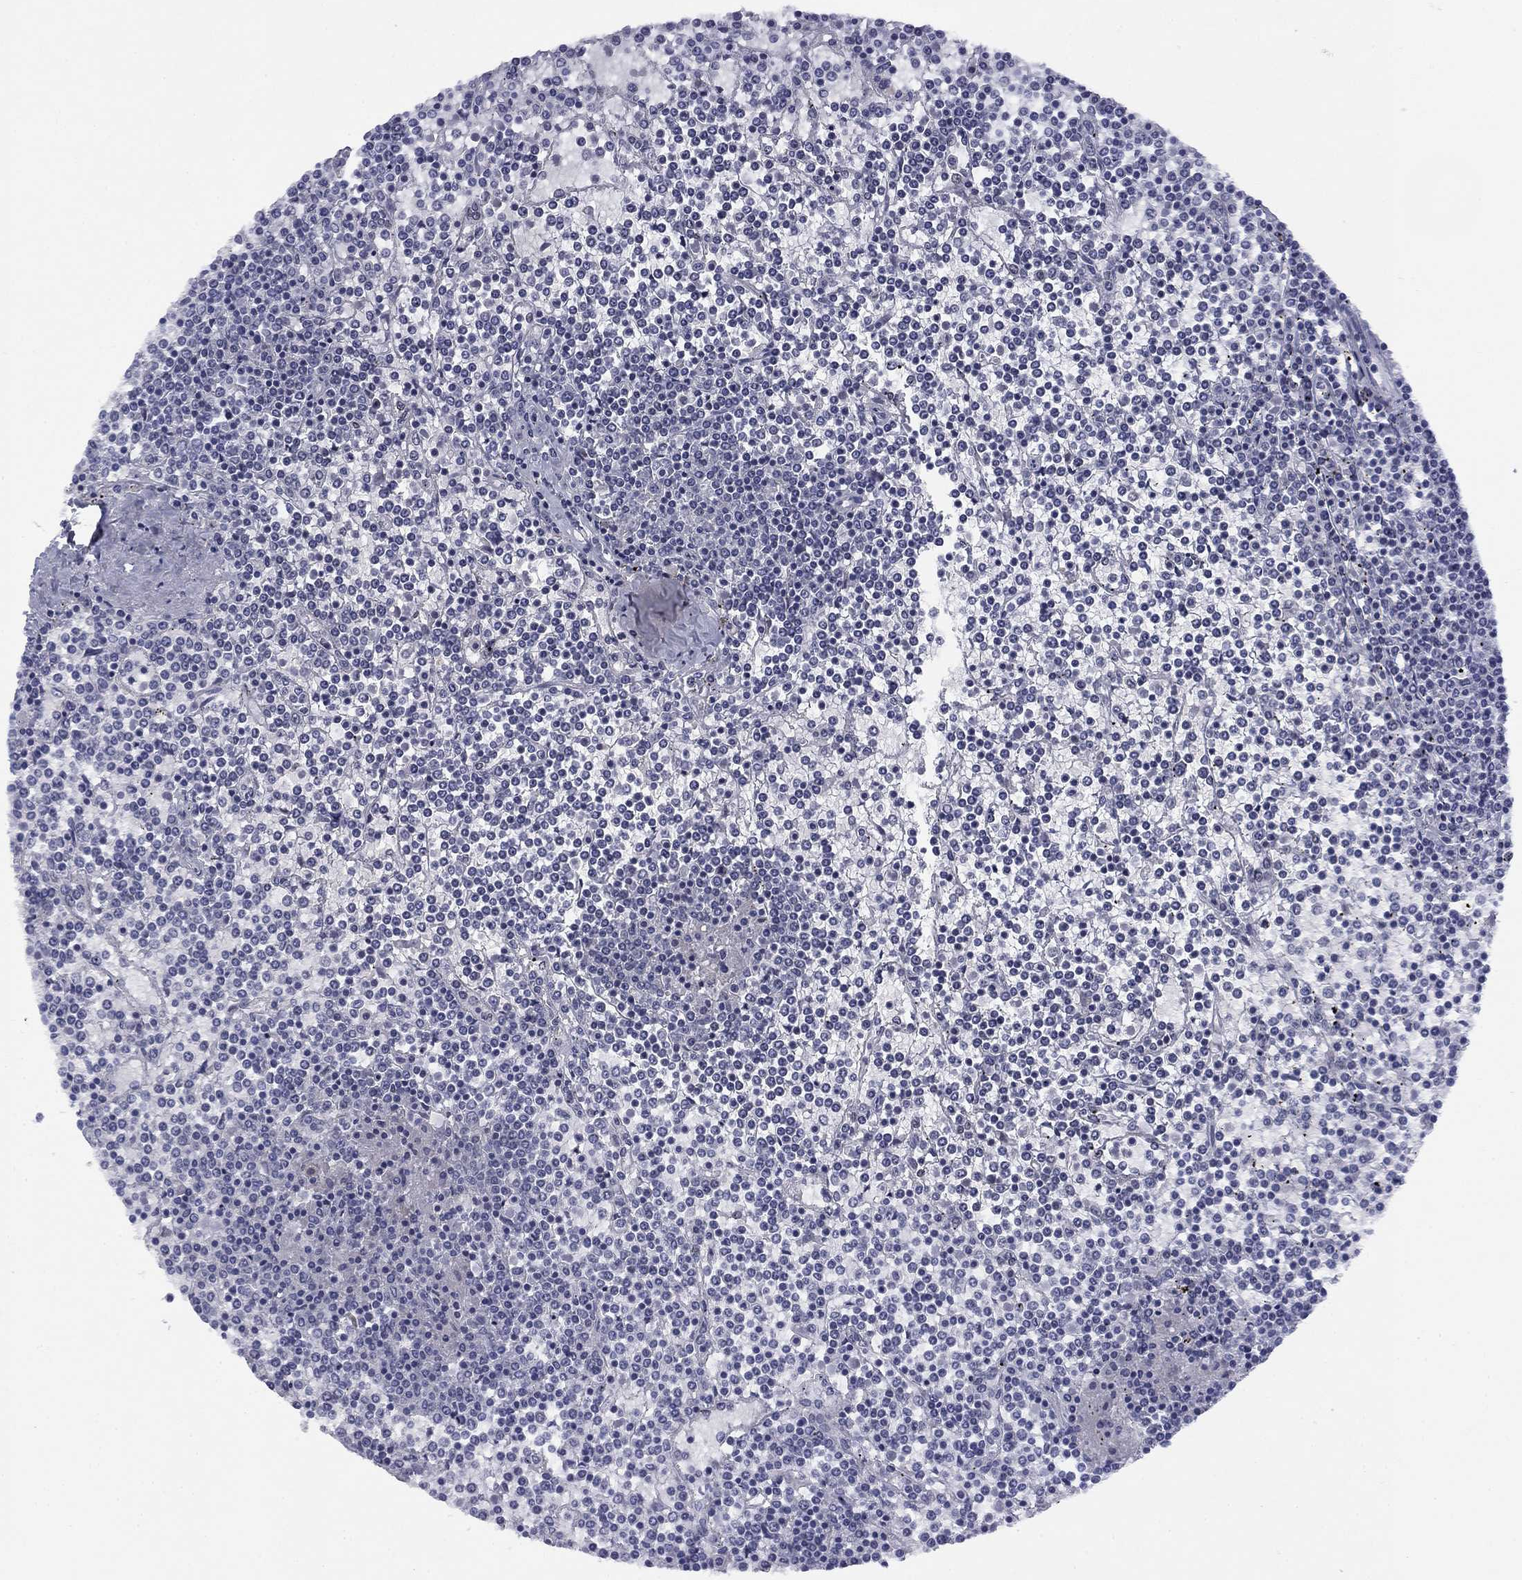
{"staining": {"intensity": "negative", "quantity": "none", "location": "none"}, "tissue": "lymphoma", "cell_type": "Tumor cells", "image_type": "cancer", "snomed": [{"axis": "morphology", "description": "Malignant lymphoma, non-Hodgkin's type, Low grade"}, {"axis": "topography", "description": "Spleen"}], "caption": "Immunohistochemical staining of malignant lymphoma, non-Hodgkin's type (low-grade) demonstrates no significant expression in tumor cells. (Stains: DAB (3,3'-diaminobenzidine) immunohistochemistry (IHC) with hematoxylin counter stain, Microscopy: brightfield microscopy at high magnification).", "gene": "TIGD4", "patient": {"sex": "female", "age": 19}}